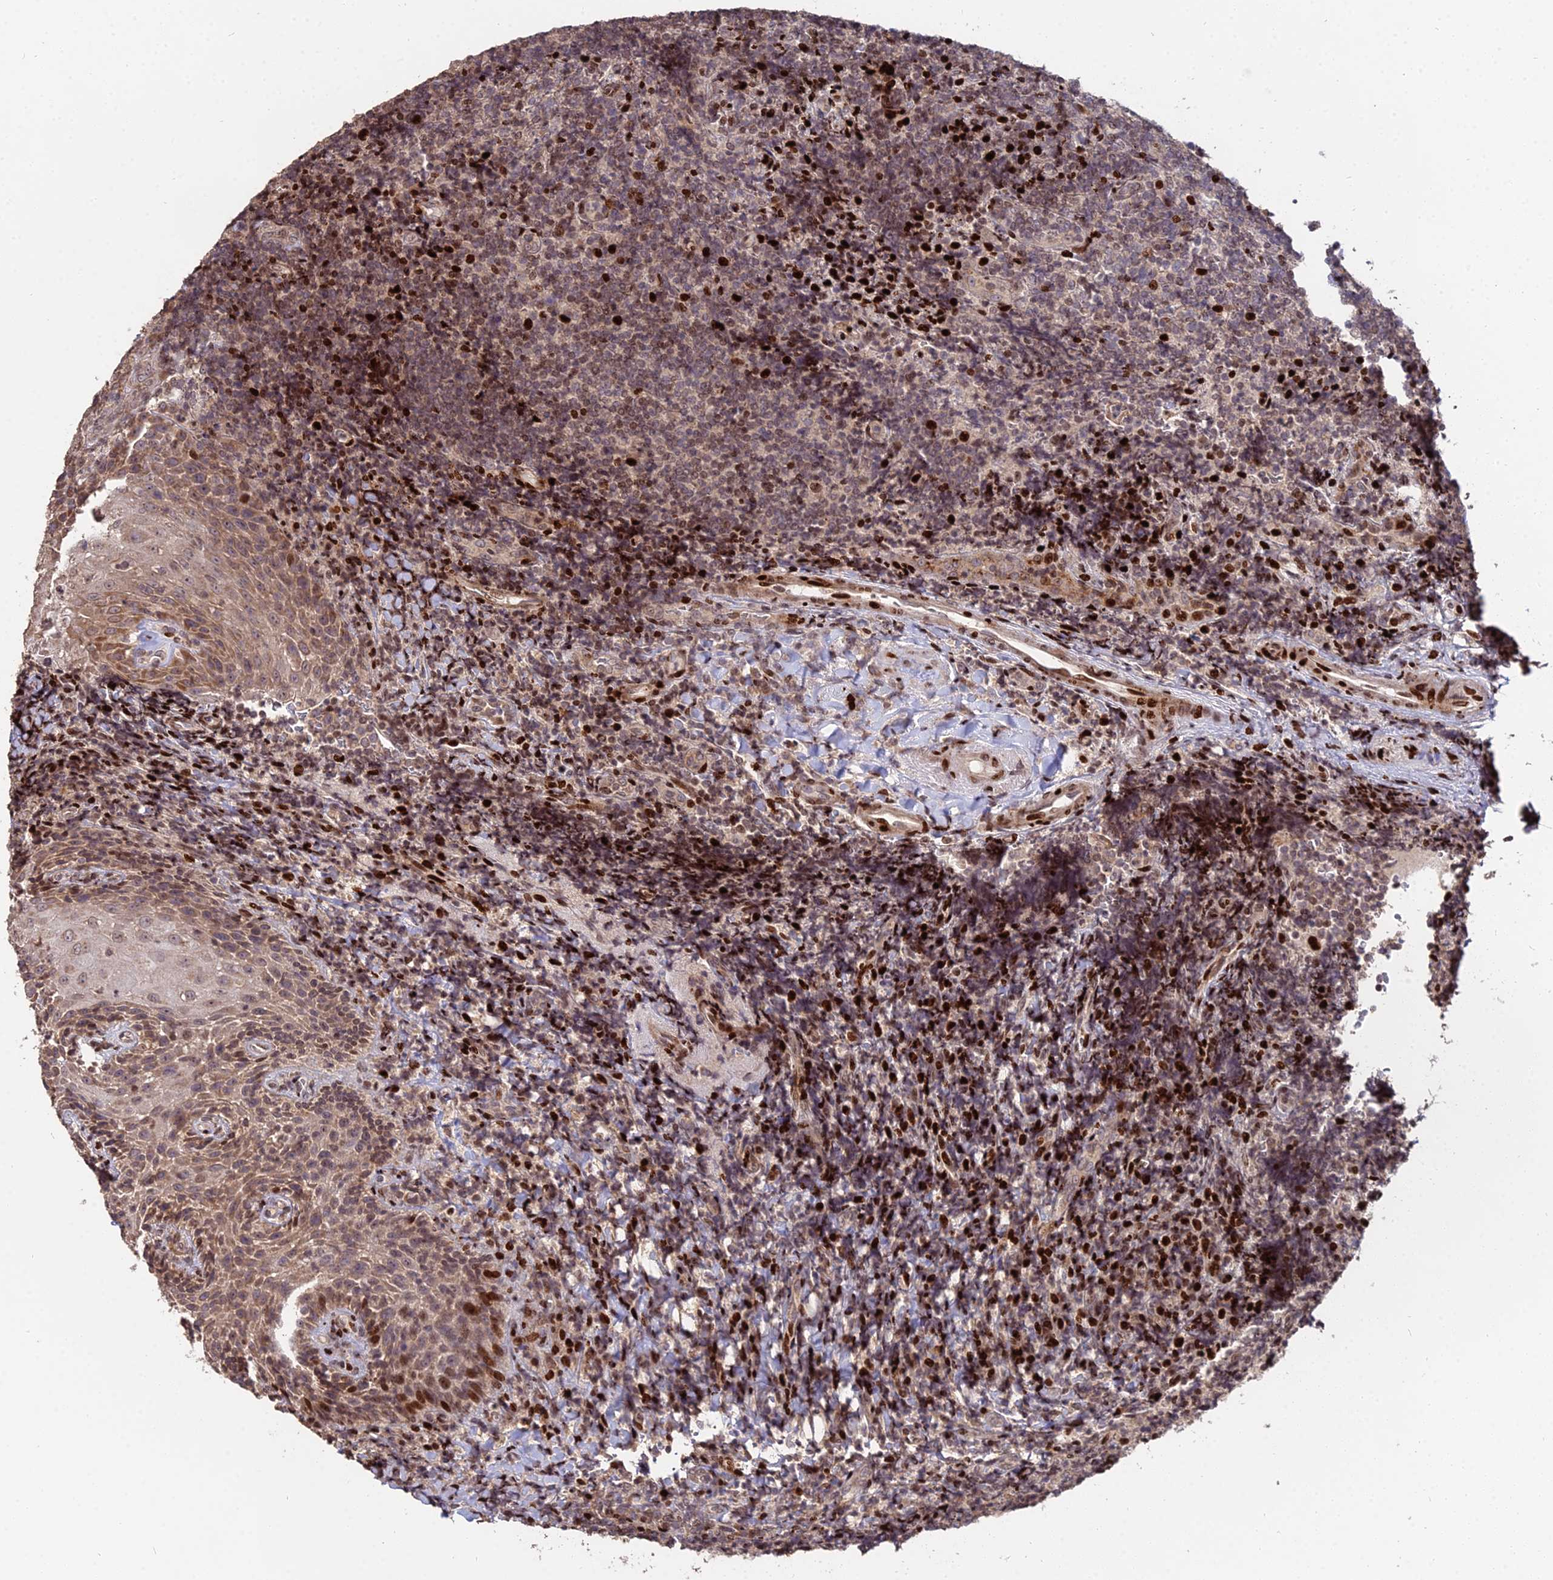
{"staining": {"intensity": "moderate", "quantity": "<25%", "location": "cytoplasmic/membranous"}, "tissue": "tonsil", "cell_type": "Germinal center cells", "image_type": "normal", "snomed": [{"axis": "morphology", "description": "Normal tissue, NOS"}, {"axis": "topography", "description": "Tonsil"}], "caption": "A brown stain labels moderate cytoplasmic/membranous positivity of a protein in germinal center cells of unremarkable tonsil.", "gene": "RBMS2", "patient": {"sex": "male", "age": 37}}